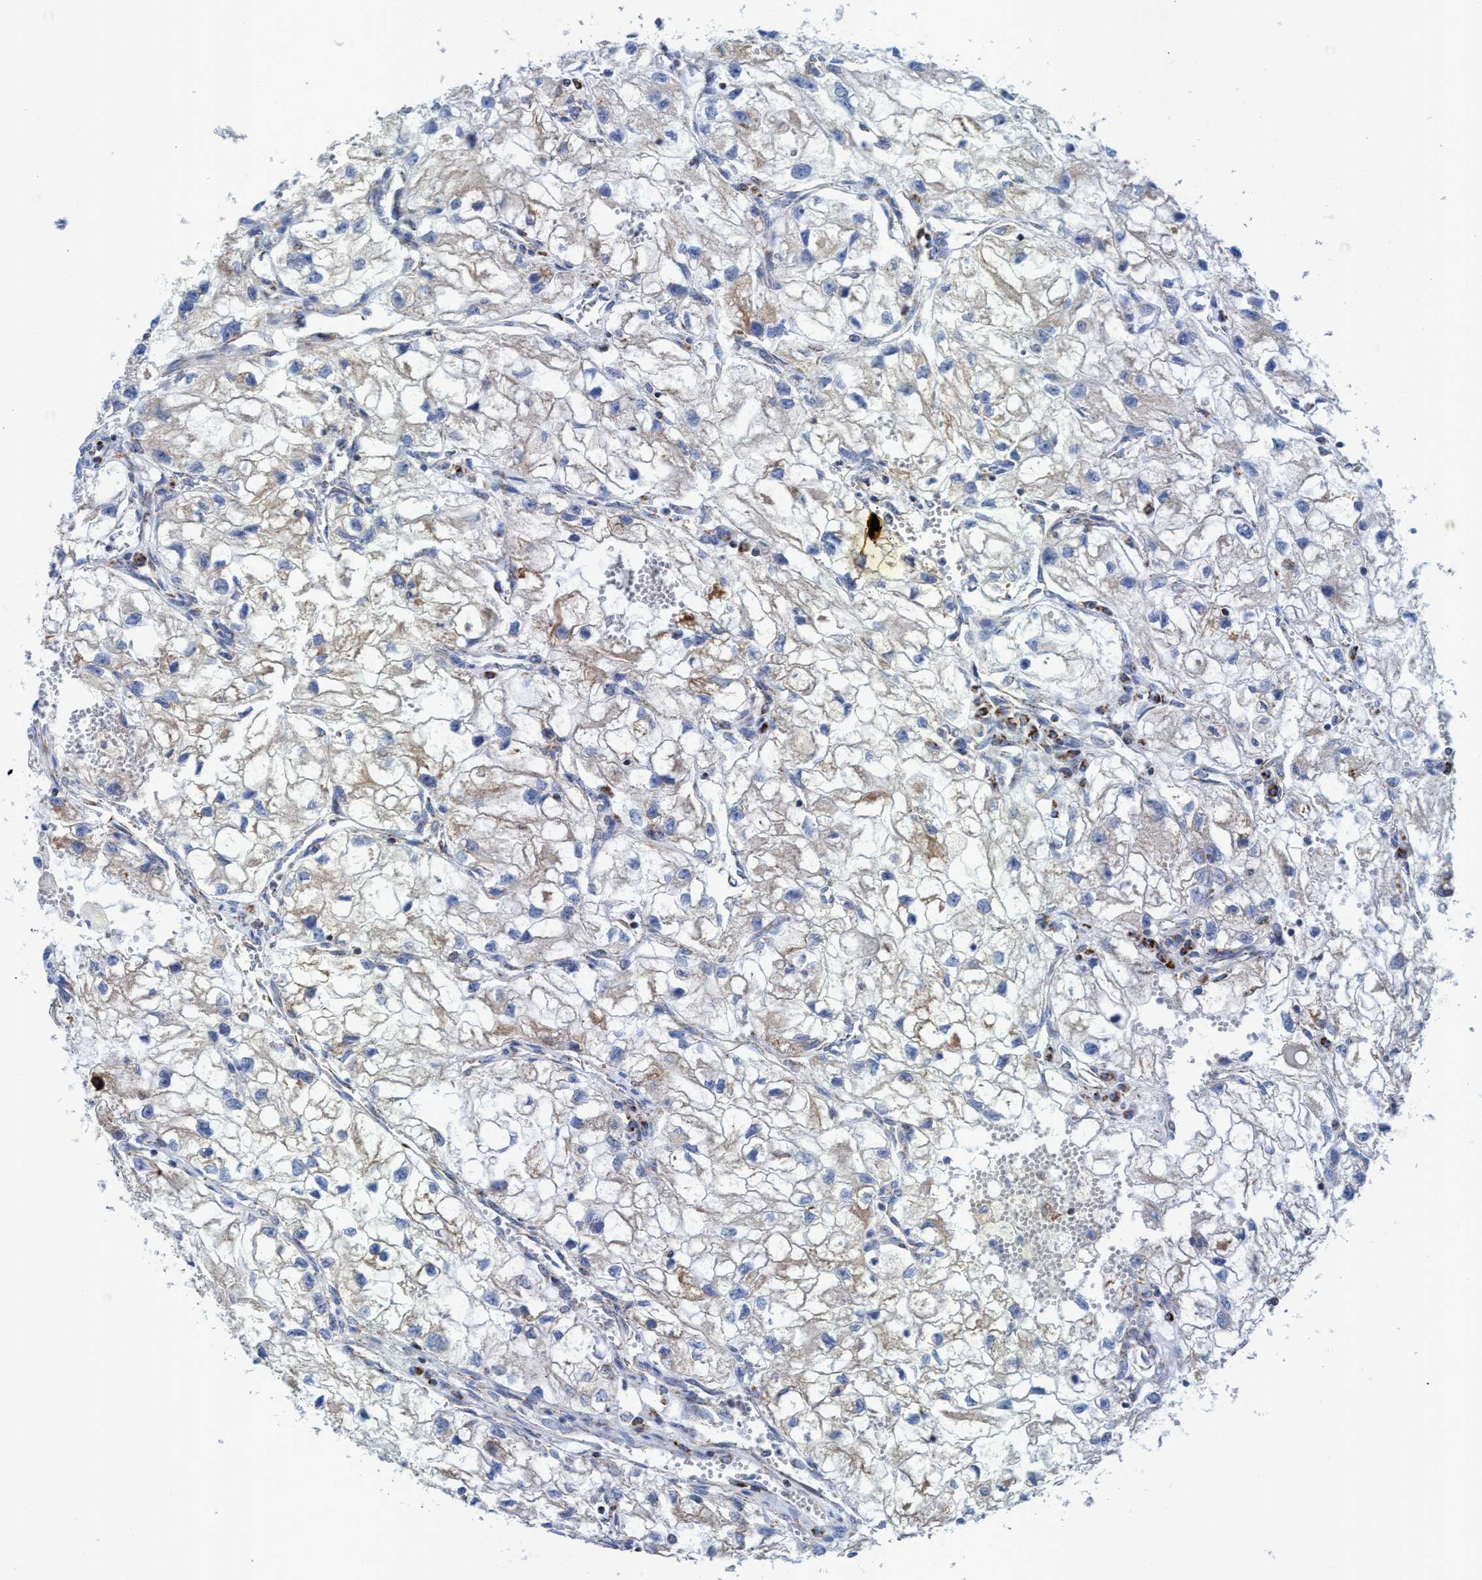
{"staining": {"intensity": "weak", "quantity": "25%-75%", "location": "cytoplasmic/membranous"}, "tissue": "renal cancer", "cell_type": "Tumor cells", "image_type": "cancer", "snomed": [{"axis": "morphology", "description": "Adenocarcinoma, NOS"}, {"axis": "topography", "description": "Kidney"}], "caption": "Immunohistochemistry histopathology image of renal cancer (adenocarcinoma) stained for a protein (brown), which reveals low levels of weak cytoplasmic/membranous staining in approximately 25%-75% of tumor cells.", "gene": "GGA3", "patient": {"sex": "female", "age": 70}}